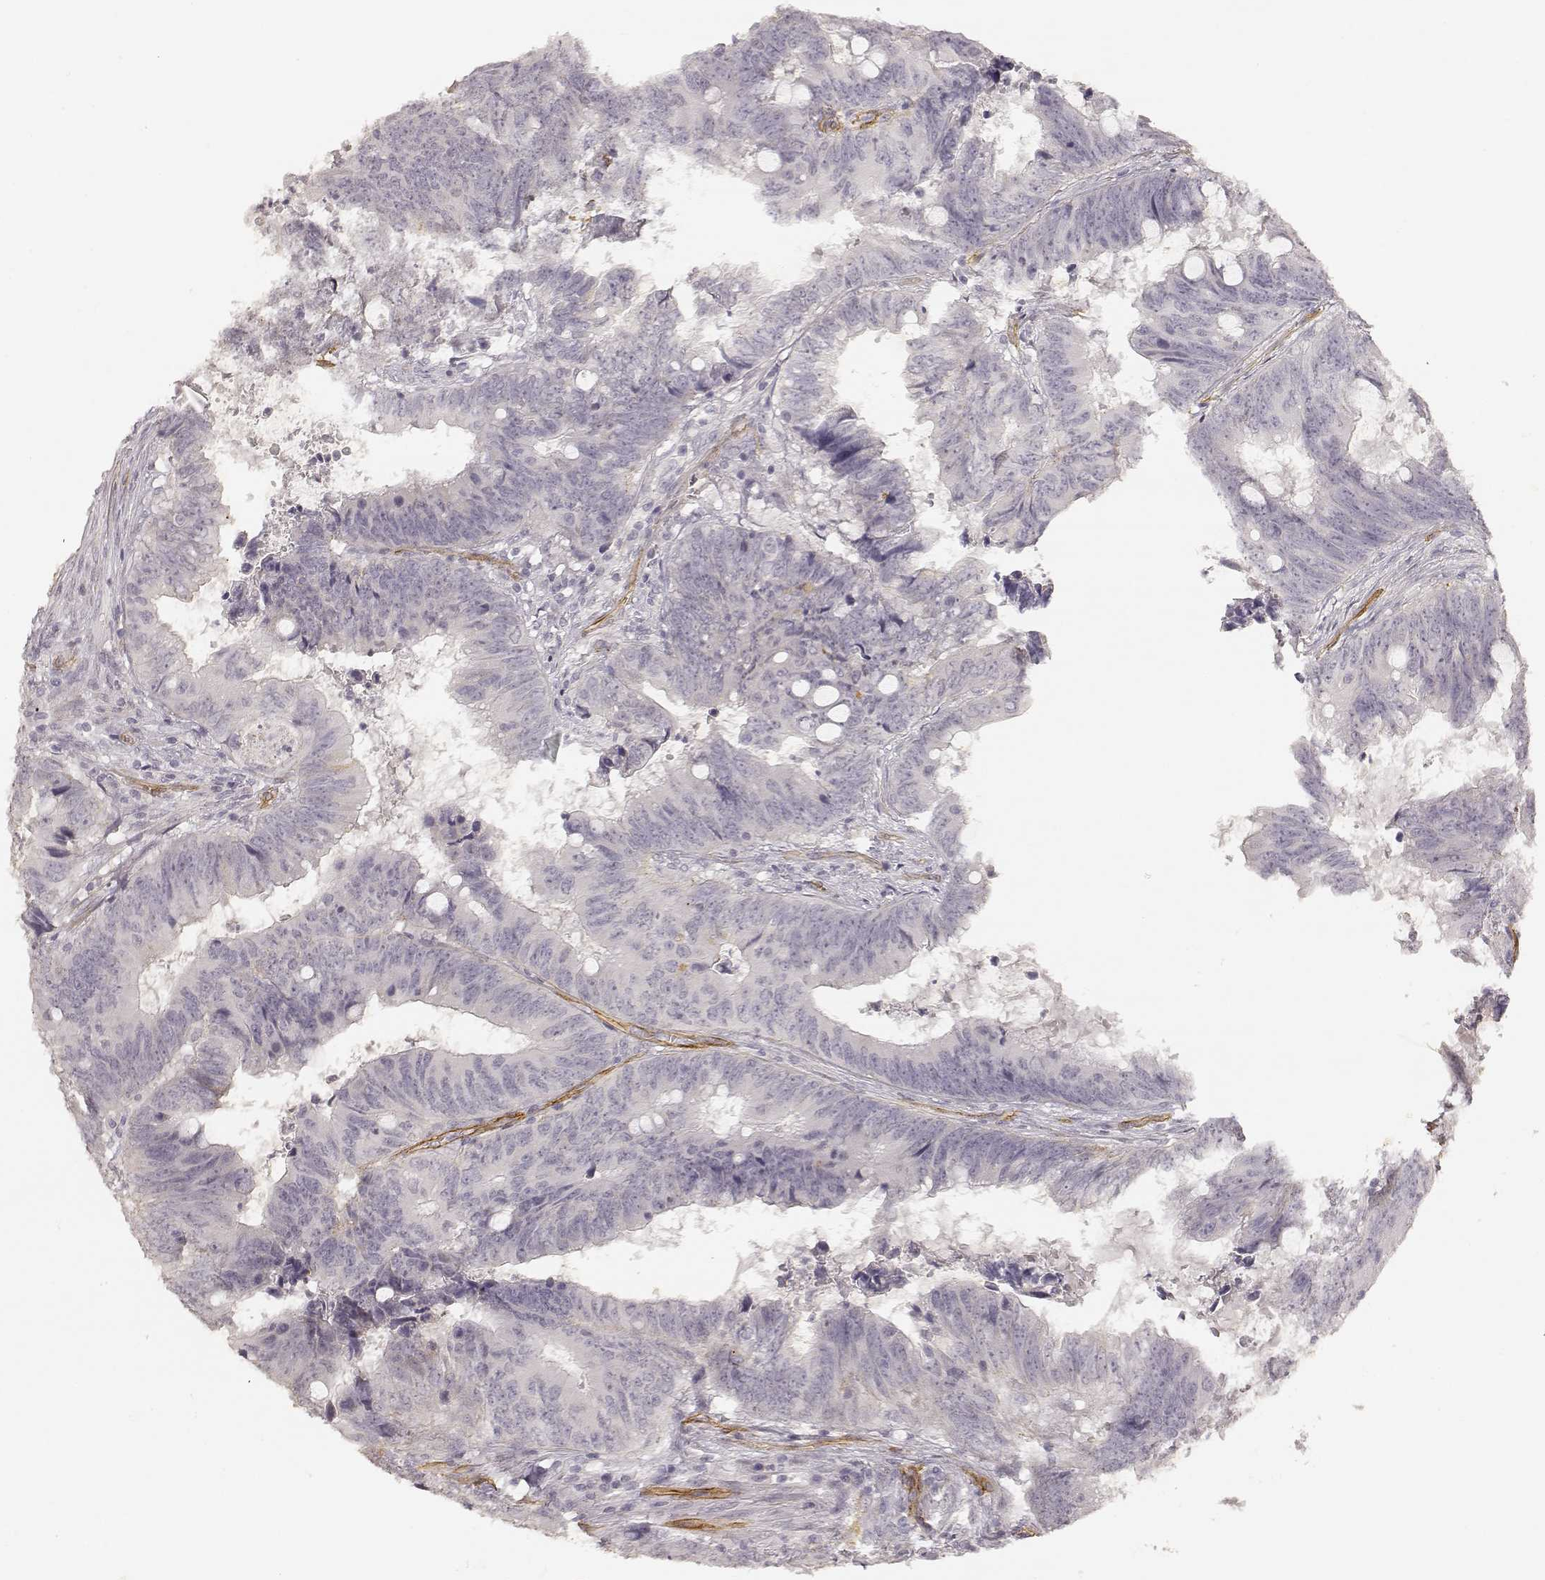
{"staining": {"intensity": "negative", "quantity": "none", "location": "none"}, "tissue": "colorectal cancer", "cell_type": "Tumor cells", "image_type": "cancer", "snomed": [{"axis": "morphology", "description": "Adenocarcinoma, NOS"}, {"axis": "topography", "description": "Colon"}], "caption": "Protein analysis of colorectal cancer exhibits no significant expression in tumor cells. The staining was performed using DAB to visualize the protein expression in brown, while the nuclei were stained in blue with hematoxylin (Magnification: 20x).", "gene": "LAMA4", "patient": {"sex": "female", "age": 82}}